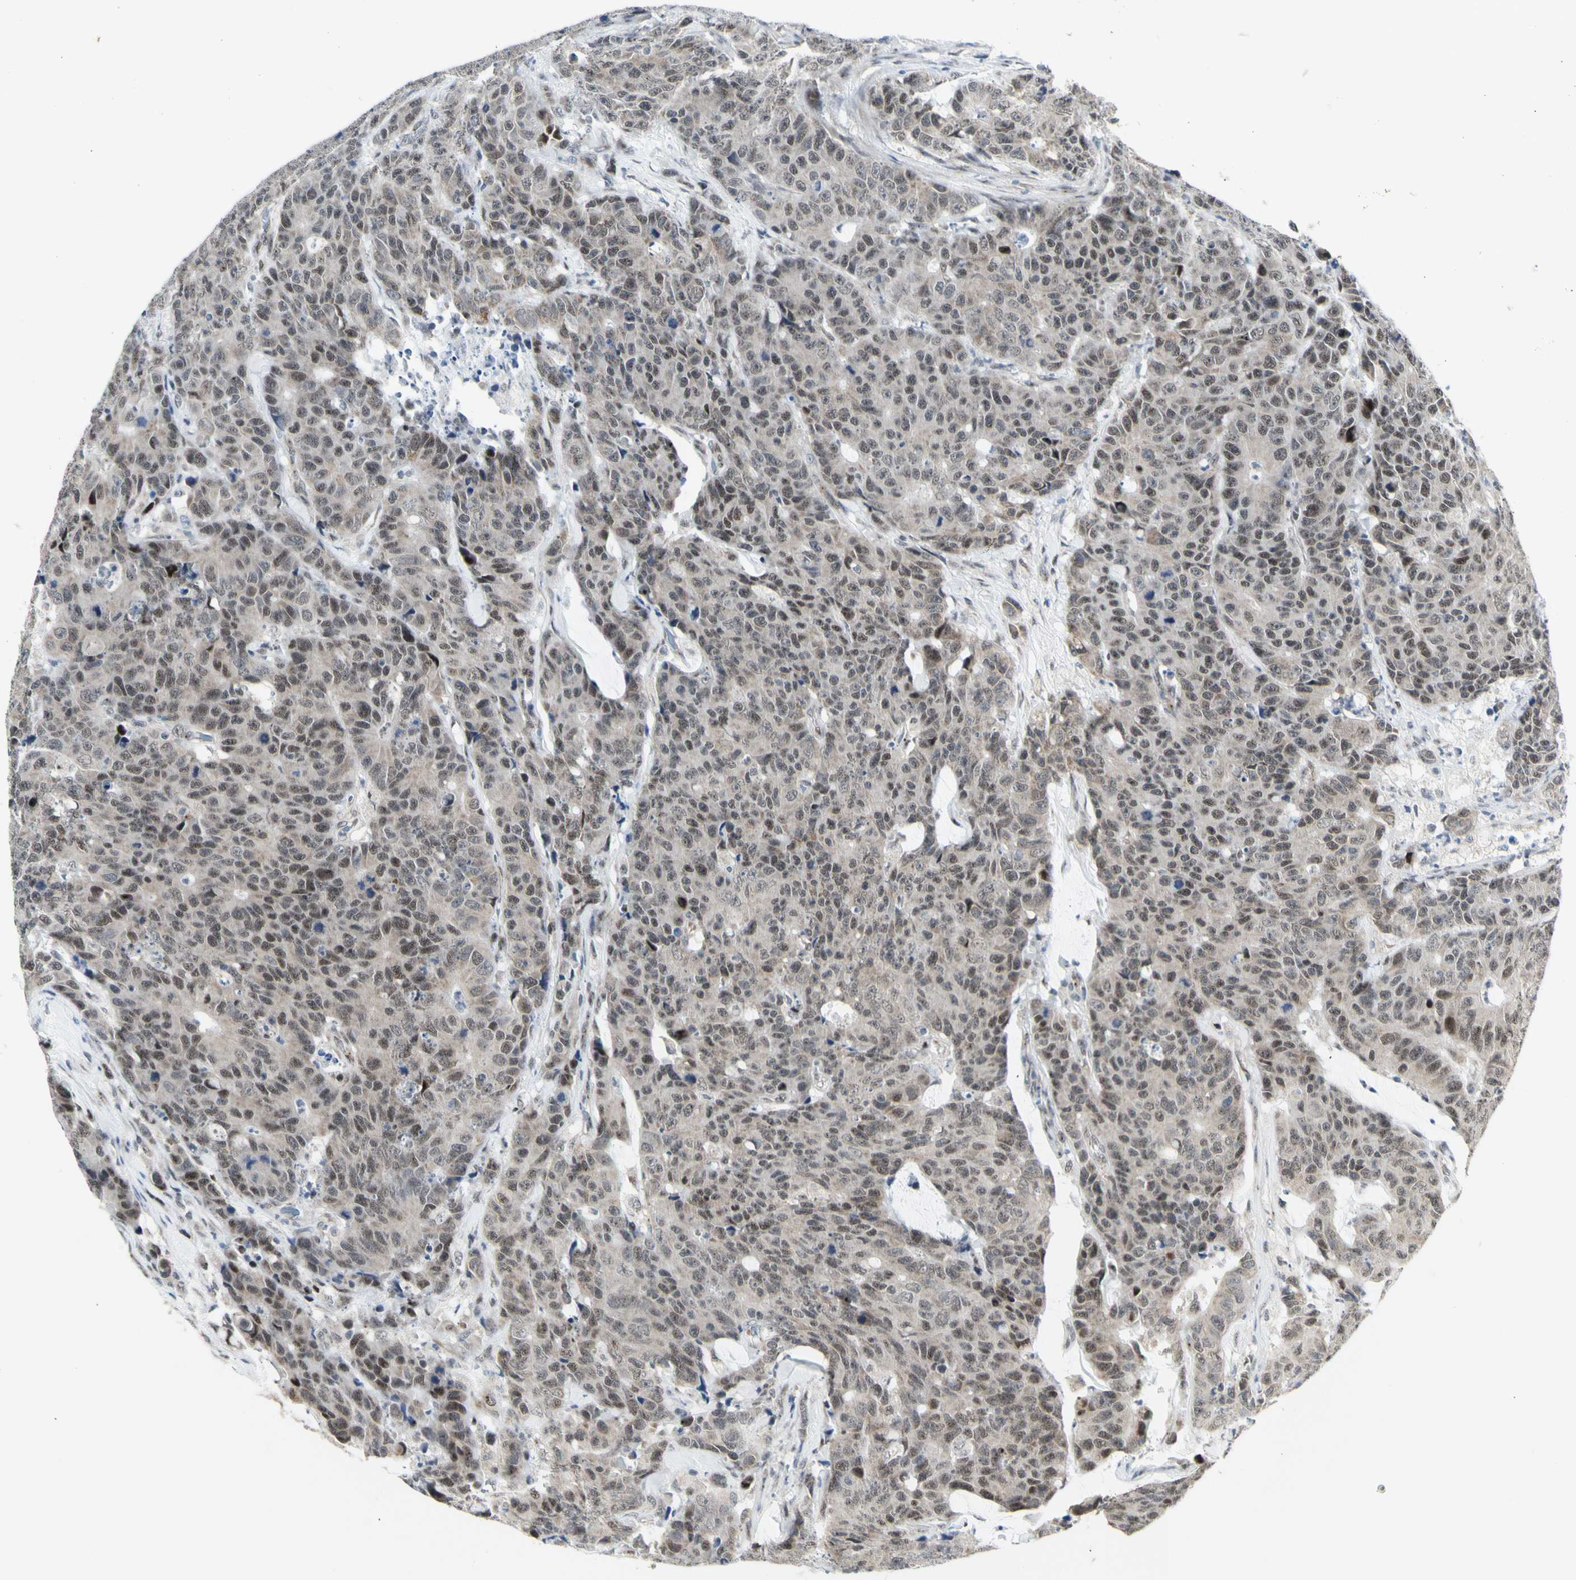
{"staining": {"intensity": "moderate", "quantity": ">75%", "location": "nuclear"}, "tissue": "colorectal cancer", "cell_type": "Tumor cells", "image_type": "cancer", "snomed": [{"axis": "morphology", "description": "Adenocarcinoma, NOS"}, {"axis": "topography", "description": "Colon"}], "caption": "Immunohistochemistry image of colorectal cancer (adenocarcinoma) stained for a protein (brown), which displays medium levels of moderate nuclear staining in about >75% of tumor cells.", "gene": "DHRS7B", "patient": {"sex": "female", "age": 86}}